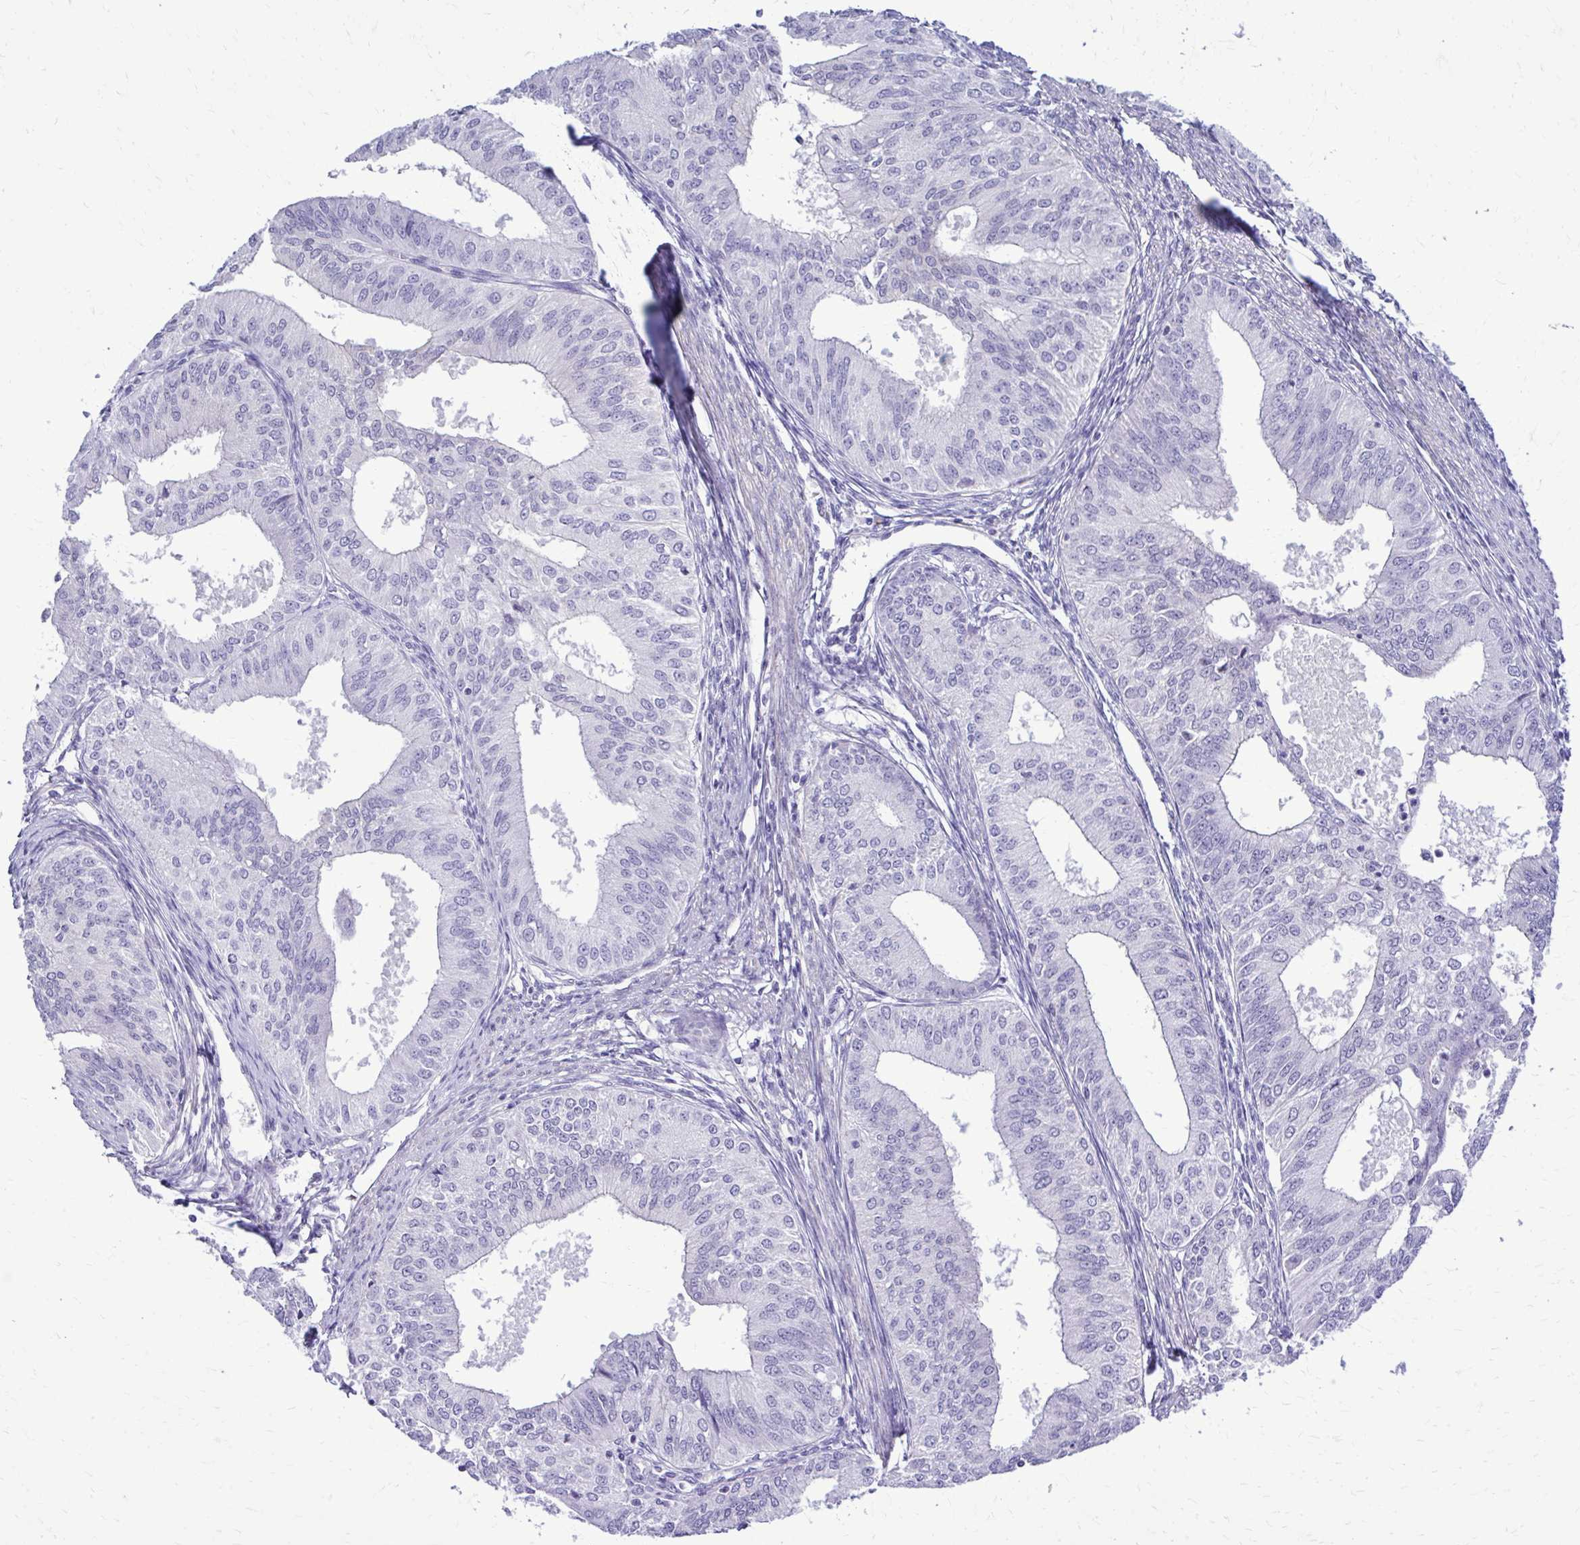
{"staining": {"intensity": "negative", "quantity": "none", "location": "none"}, "tissue": "endometrial cancer", "cell_type": "Tumor cells", "image_type": "cancer", "snomed": [{"axis": "morphology", "description": "Adenocarcinoma, NOS"}, {"axis": "topography", "description": "Endometrium"}], "caption": "IHC photomicrograph of neoplastic tissue: human endometrial adenocarcinoma stained with DAB (3,3'-diaminobenzidine) displays no significant protein positivity in tumor cells.", "gene": "RASL11B", "patient": {"sex": "female", "age": 50}}